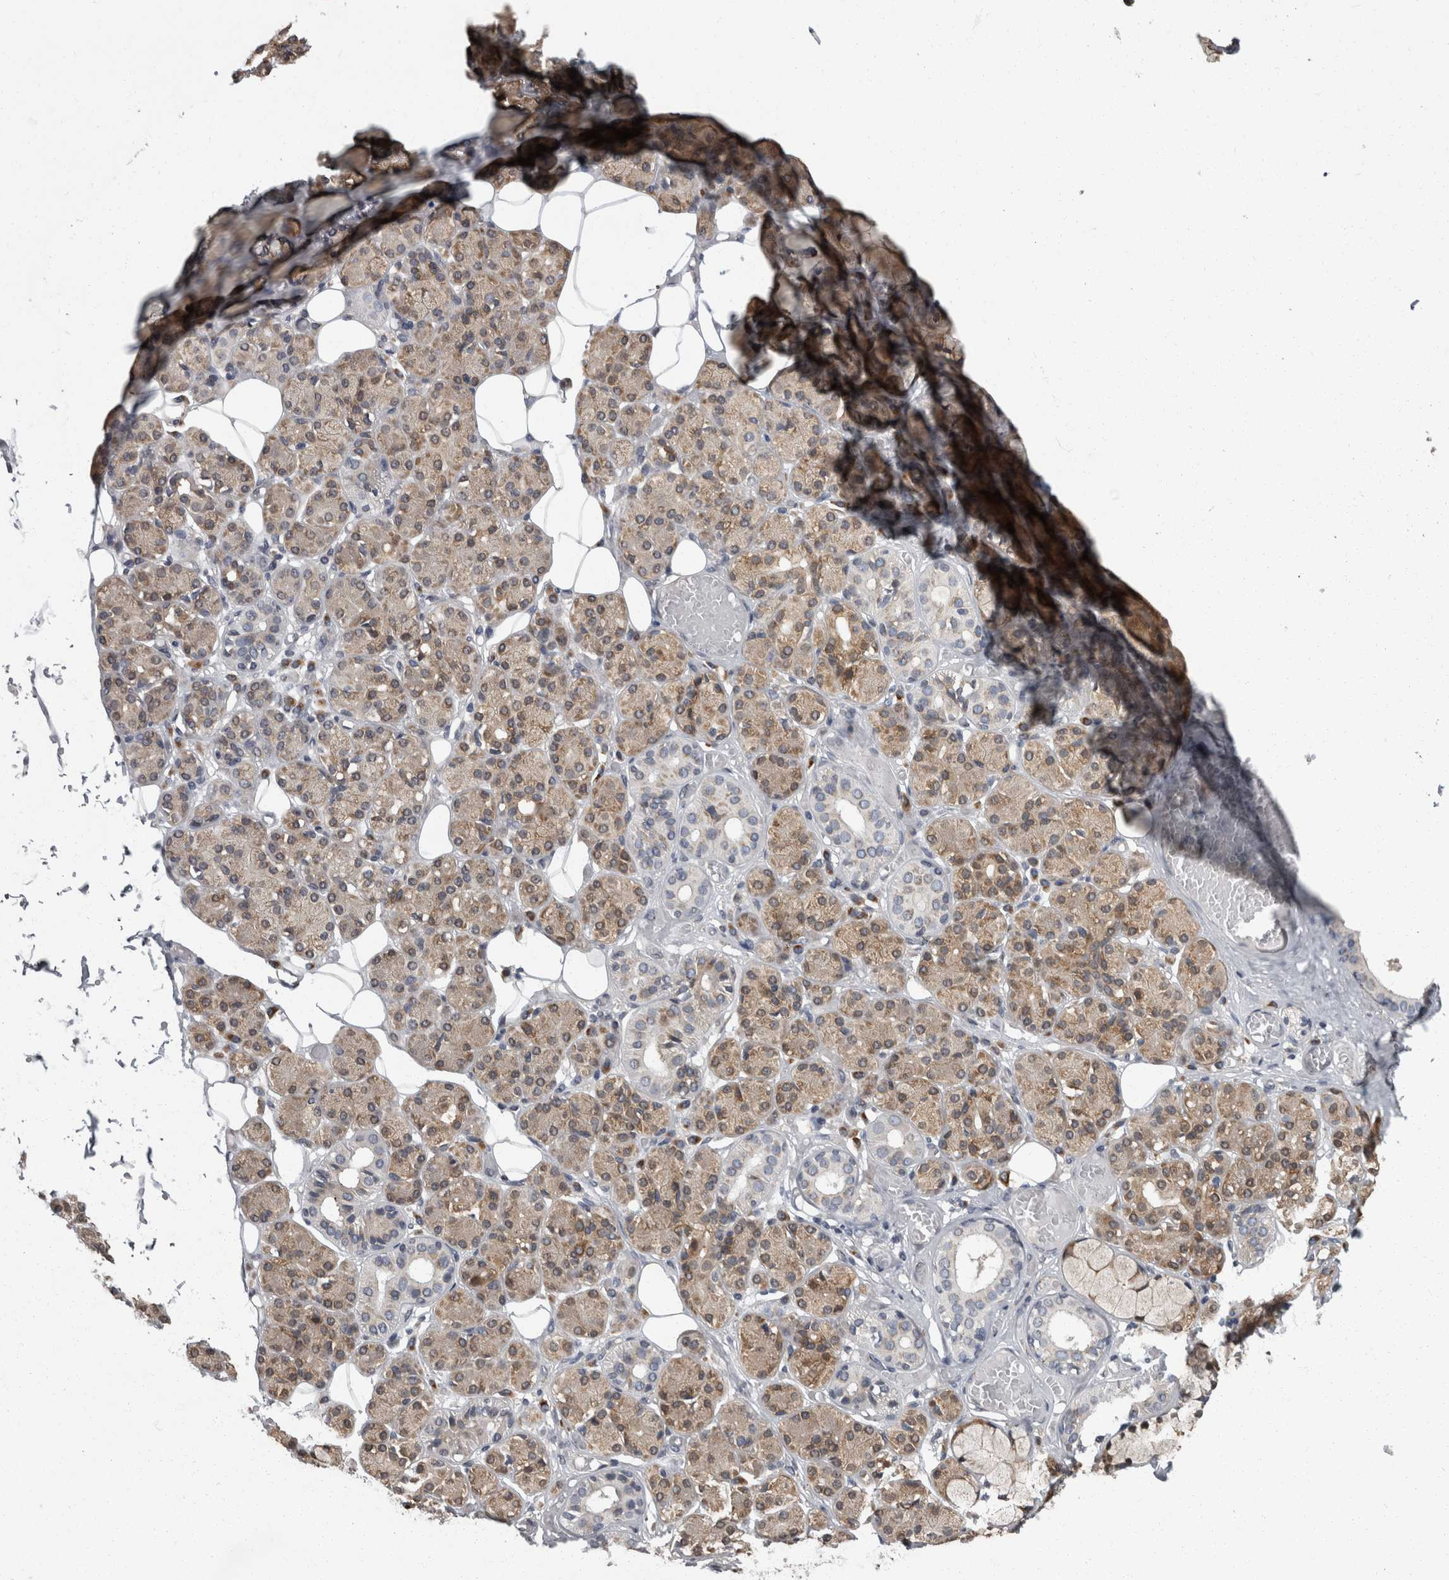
{"staining": {"intensity": "moderate", "quantity": "25%-75%", "location": "cytoplasmic/membranous"}, "tissue": "salivary gland", "cell_type": "Glandular cells", "image_type": "normal", "snomed": [{"axis": "morphology", "description": "Normal tissue, NOS"}, {"axis": "topography", "description": "Salivary gland"}], "caption": "The image exhibits staining of benign salivary gland, revealing moderate cytoplasmic/membranous protein positivity (brown color) within glandular cells.", "gene": "LMAN2L", "patient": {"sex": "male", "age": 63}}